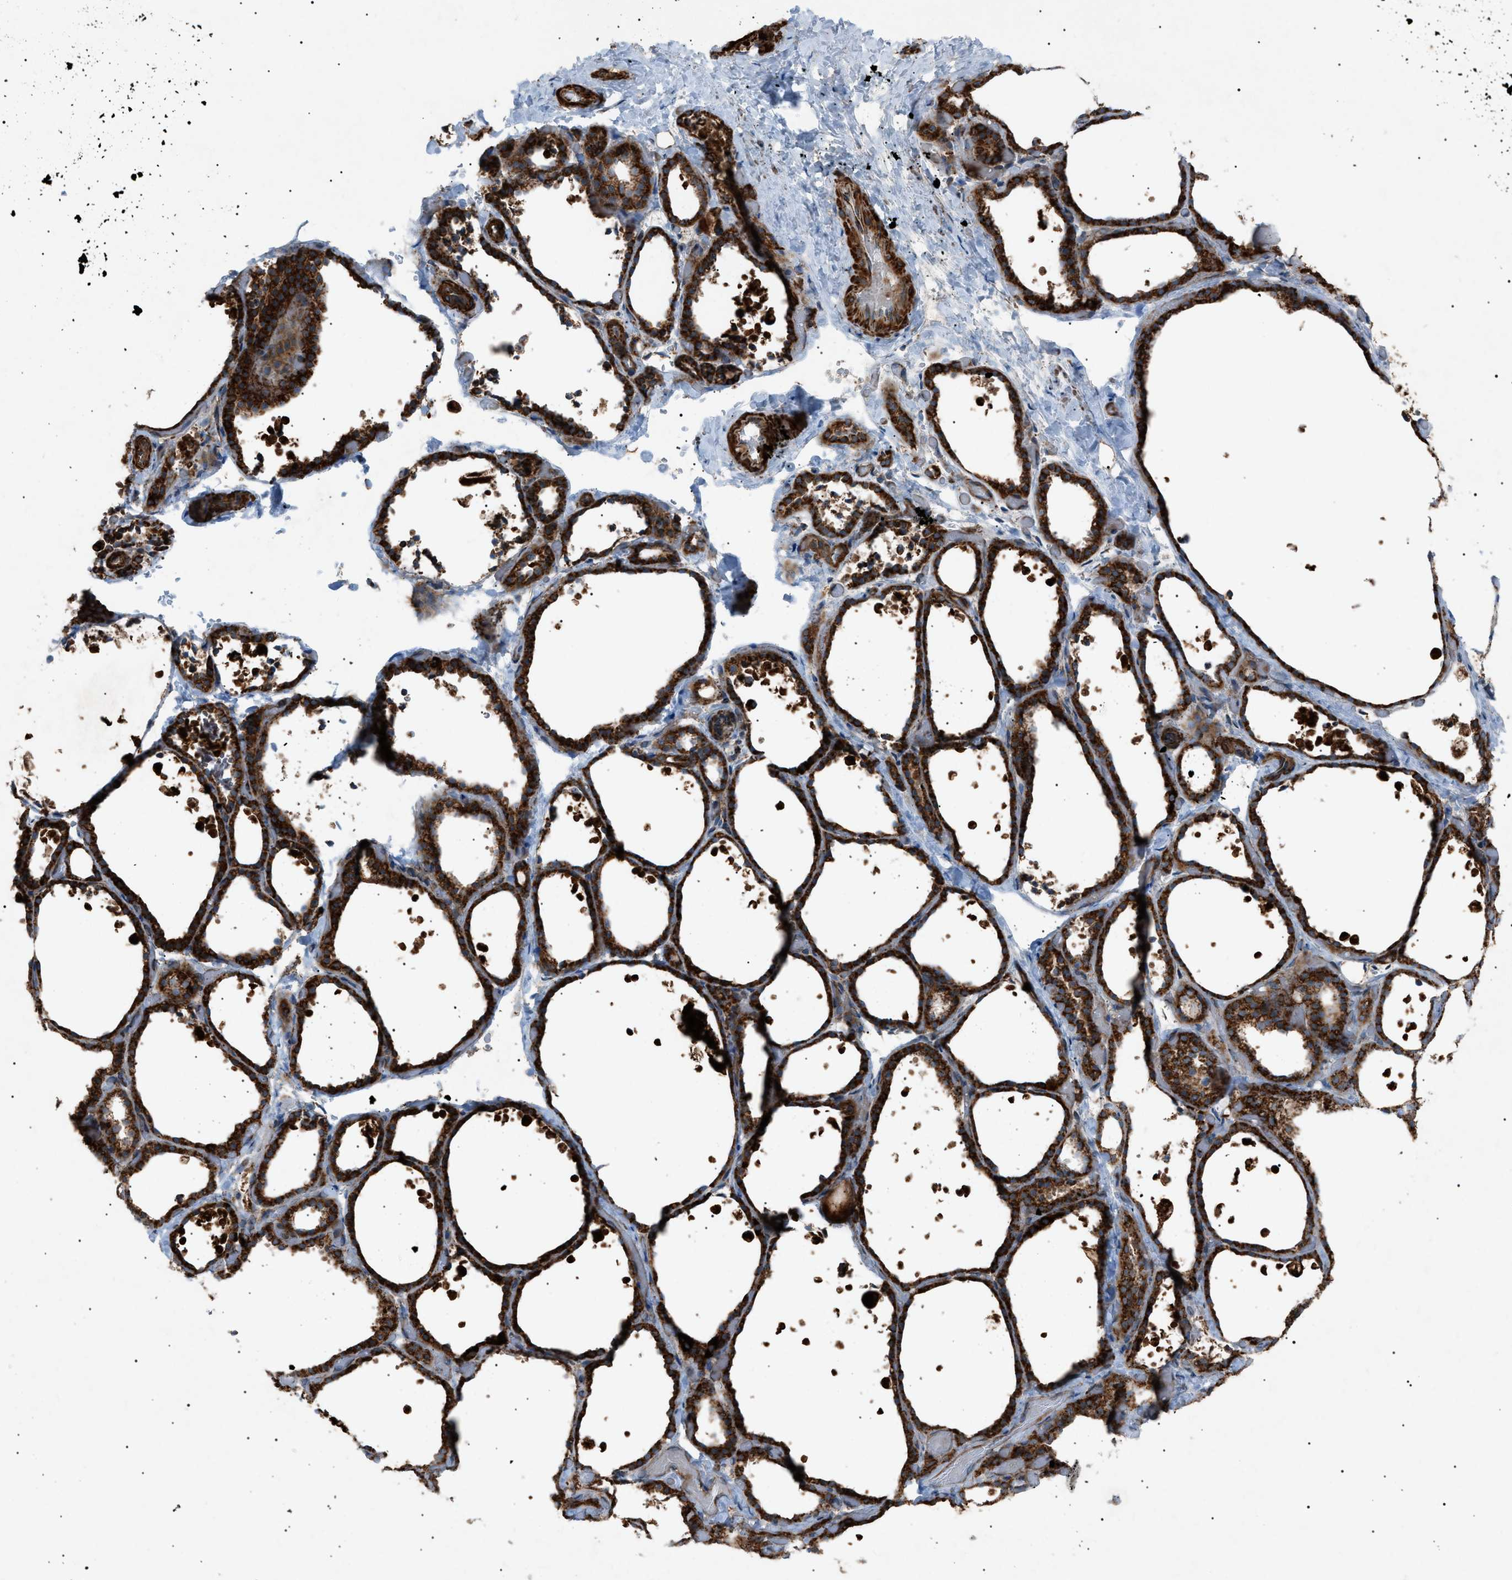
{"staining": {"intensity": "strong", "quantity": ">75%", "location": "cytoplasmic/membranous"}, "tissue": "thyroid gland", "cell_type": "Glandular cells", "image_type": "normal", "snomed": [{"axis": "morphology", "description": "Normal tissue, NOS"}, {"axis": "topography", "description": "Thyroid gland"}], "caption": "IHC (DAB (3,3'-diaminobenzidine)) staining of benign thyroid gland reveals strong cytoplasmic/membranous protein positivity in approximately >75% of glandular cells.", "gene": "C1GALT1C1", "patient": {"sex": "female", "age": 44}}